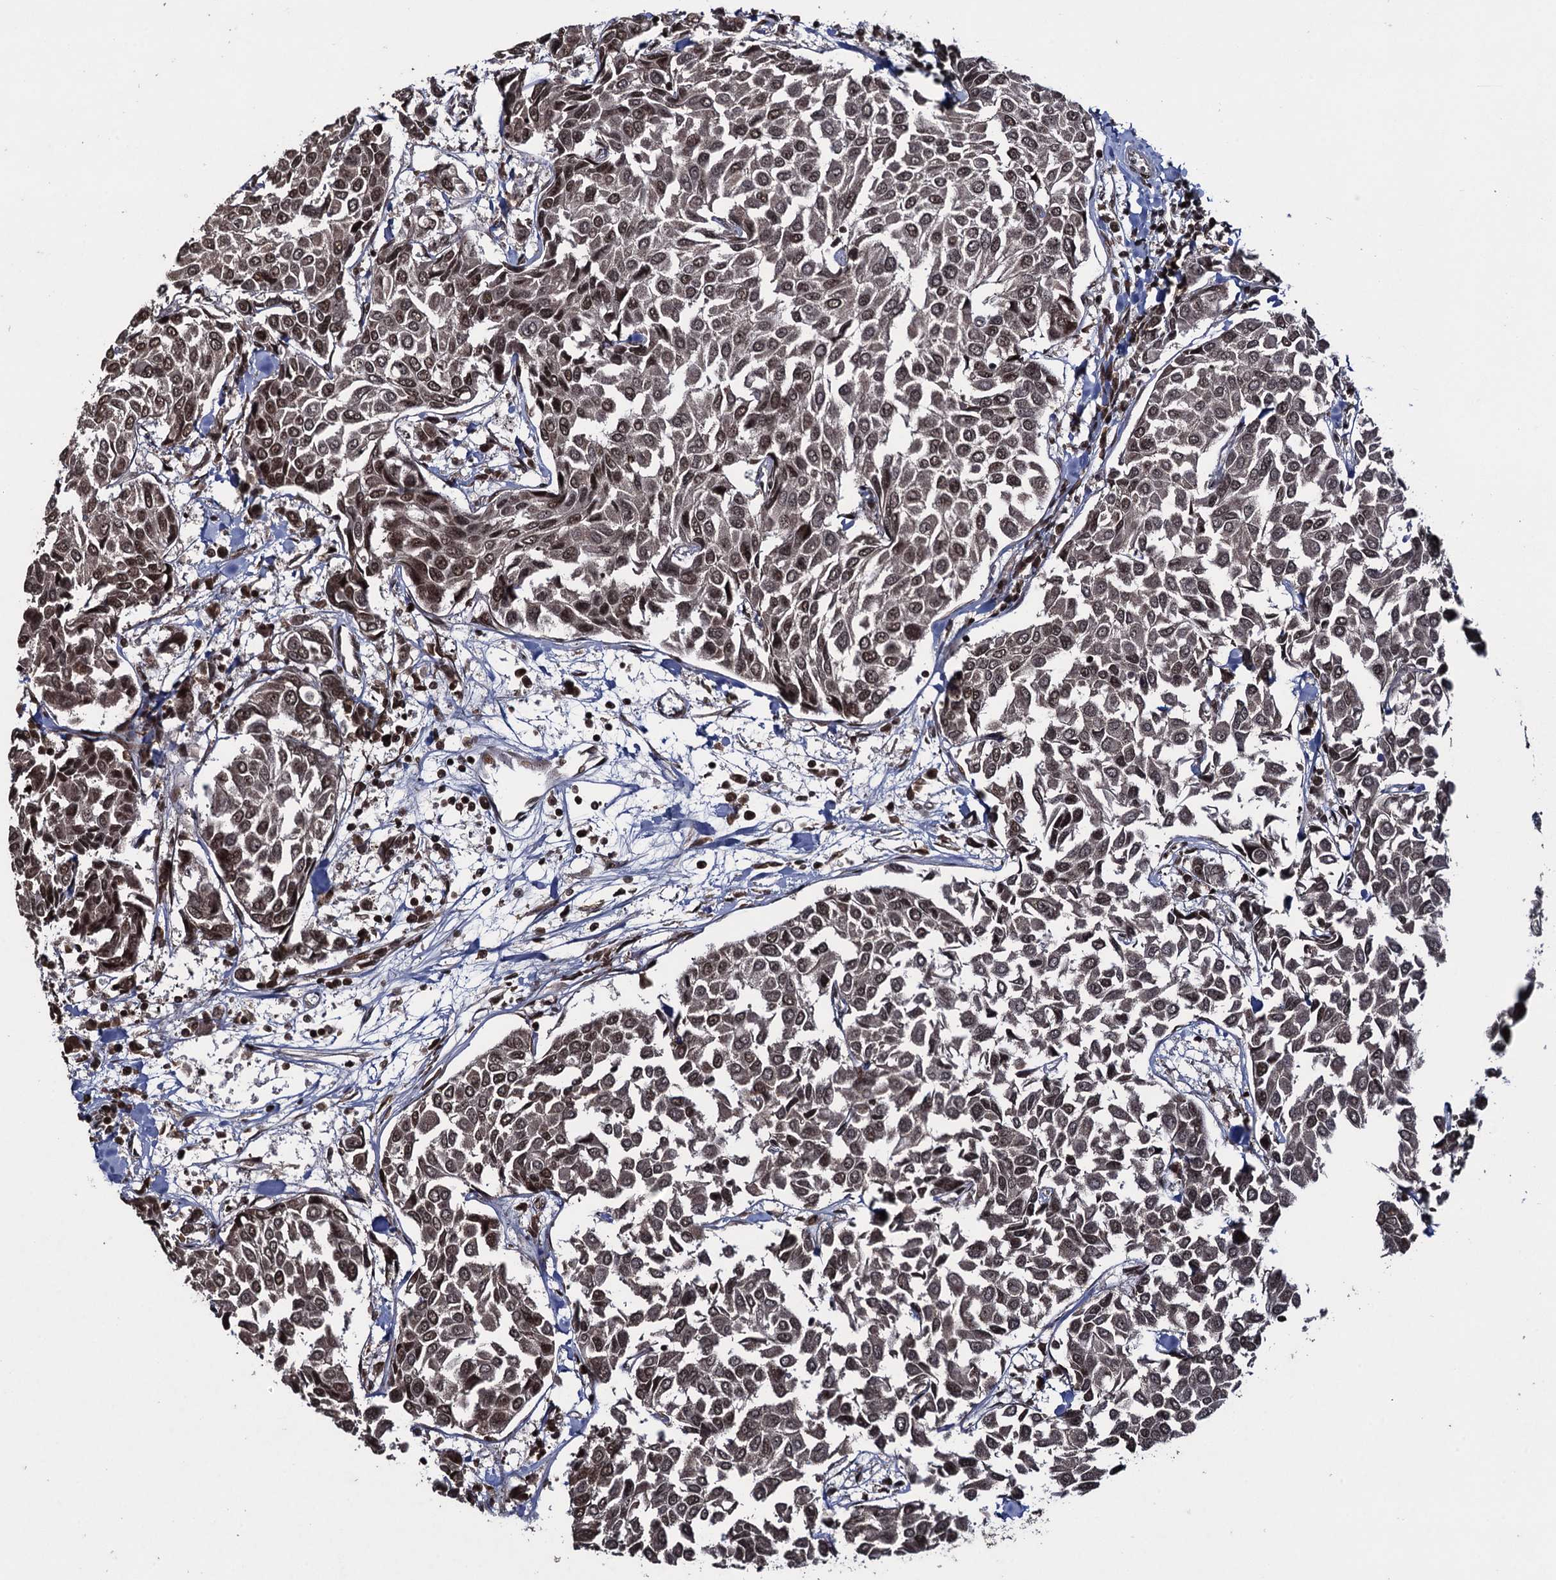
{"staining": {"intensity": "strong", "quantity": ">75%", "location": "cytoplasmic/membranous,nuclear"}, "tissue": "breast cancer", "cell_type": "Tumor cells", "image_type": "cancer", "snomed": [{"axis": "morphology", "description": "Duct carcinoma"}, {"axis": "topography", "description": "Breast"}], "caption": "Tumor cells demonstrate high levels of strong cytoplasmic/membranous and nuclear expression in about >75% of cells in human intraductal carcinoma (breast).", "gene": "ZNF169", "patient": {"sex": "female", "age": 55}}